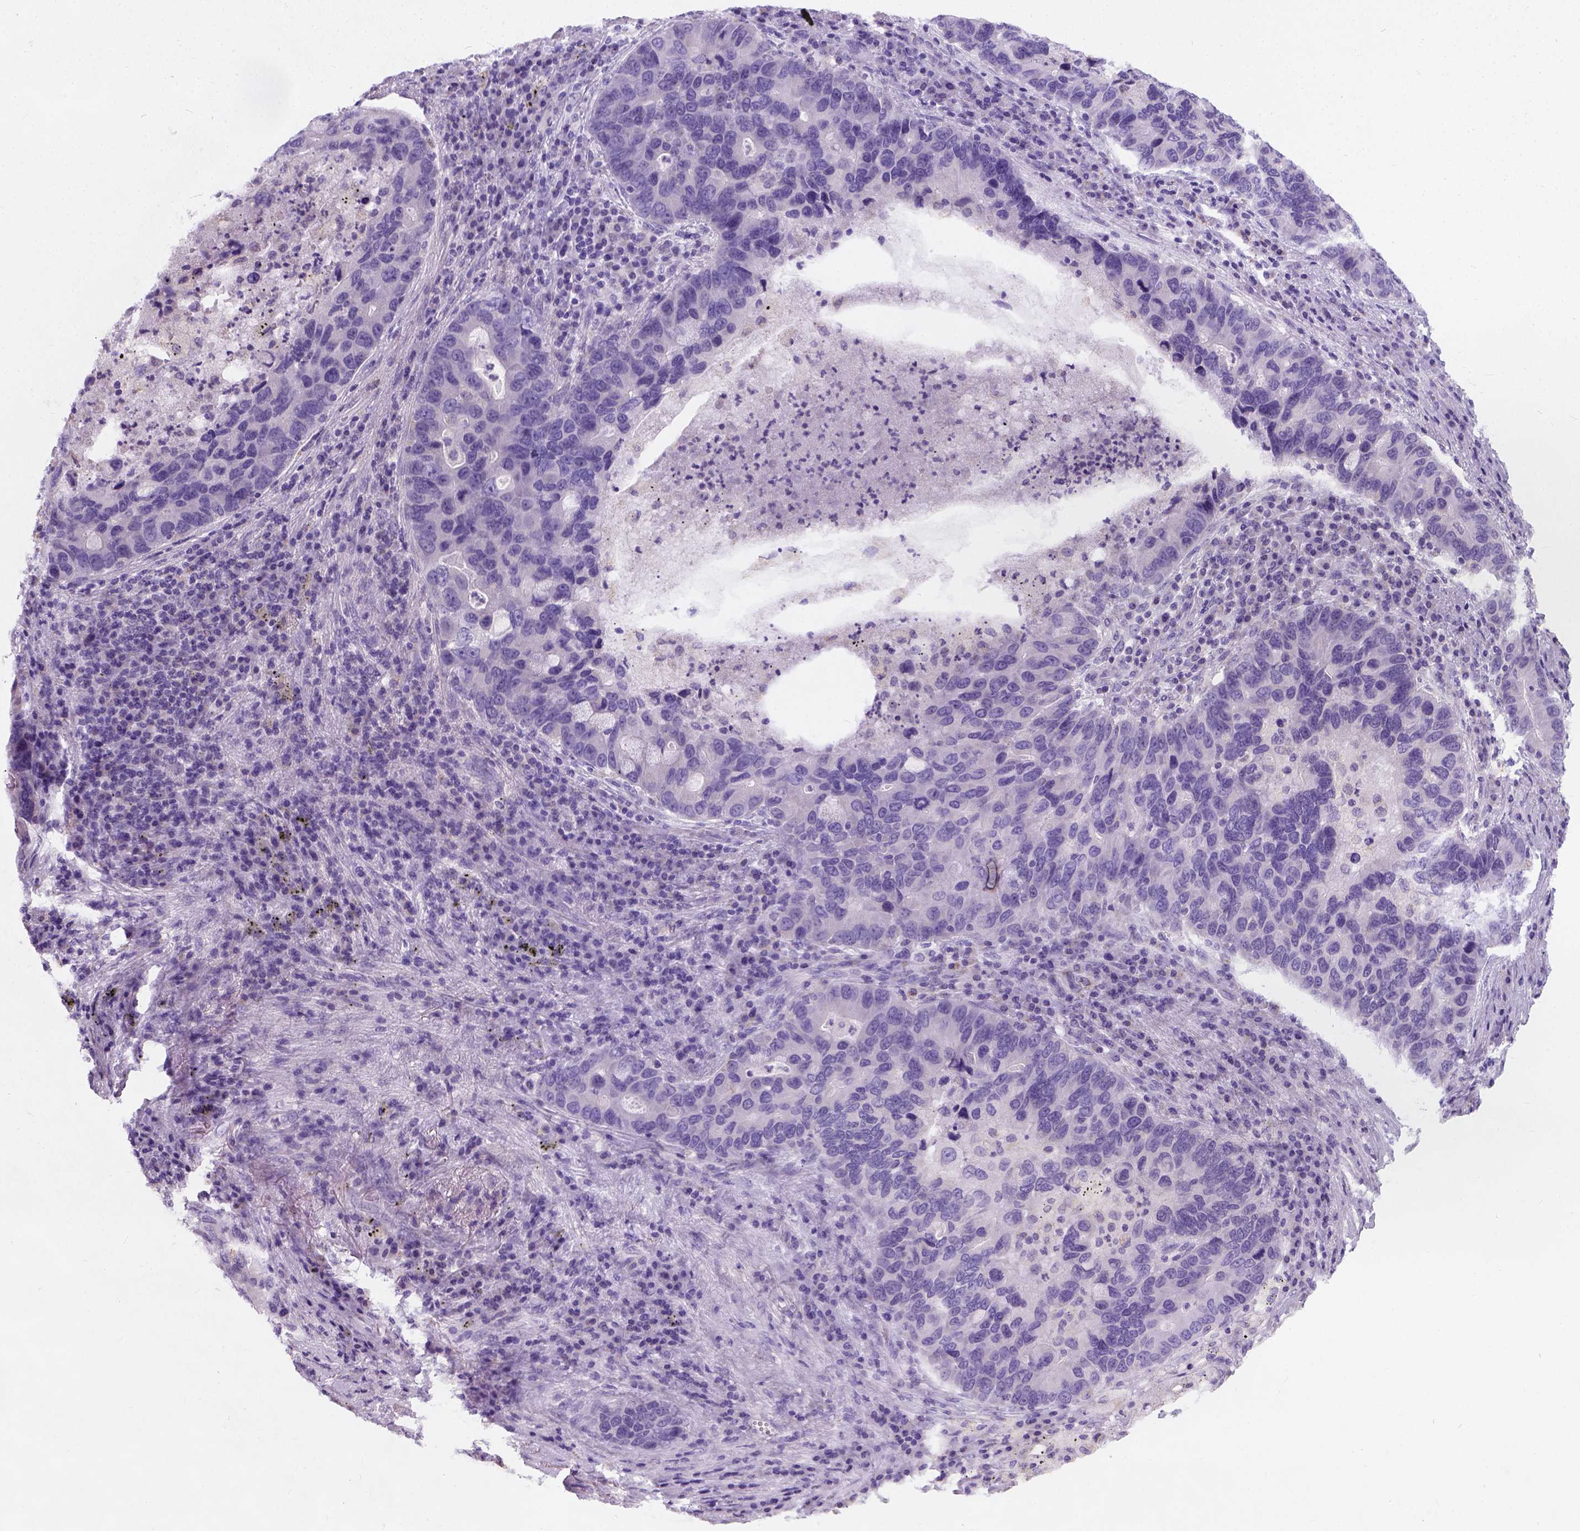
{"staining": {"intensity": "negative", "quantity": "none", "location": "none"}, "tissue": "lung cancer", "cell_type": "Tumor cells", "image_type": "cancer", "snomed": [{"axis": "morphology", "description": "Adenocarcinoma, NOS"}, {"axis": "morphology", "description": "Adenocarcinoma, metastatic, NOS"}, {"axis": "topography", "description": "Lymph node"}, {"axis": "topography", "description": "Lung"}], "caption": "Immunohistochemical staining of human lung cancer displays no significant positivity in tumor cells.", "gene": "CHODL", "patient": {"sex": "female", "age": 54}}